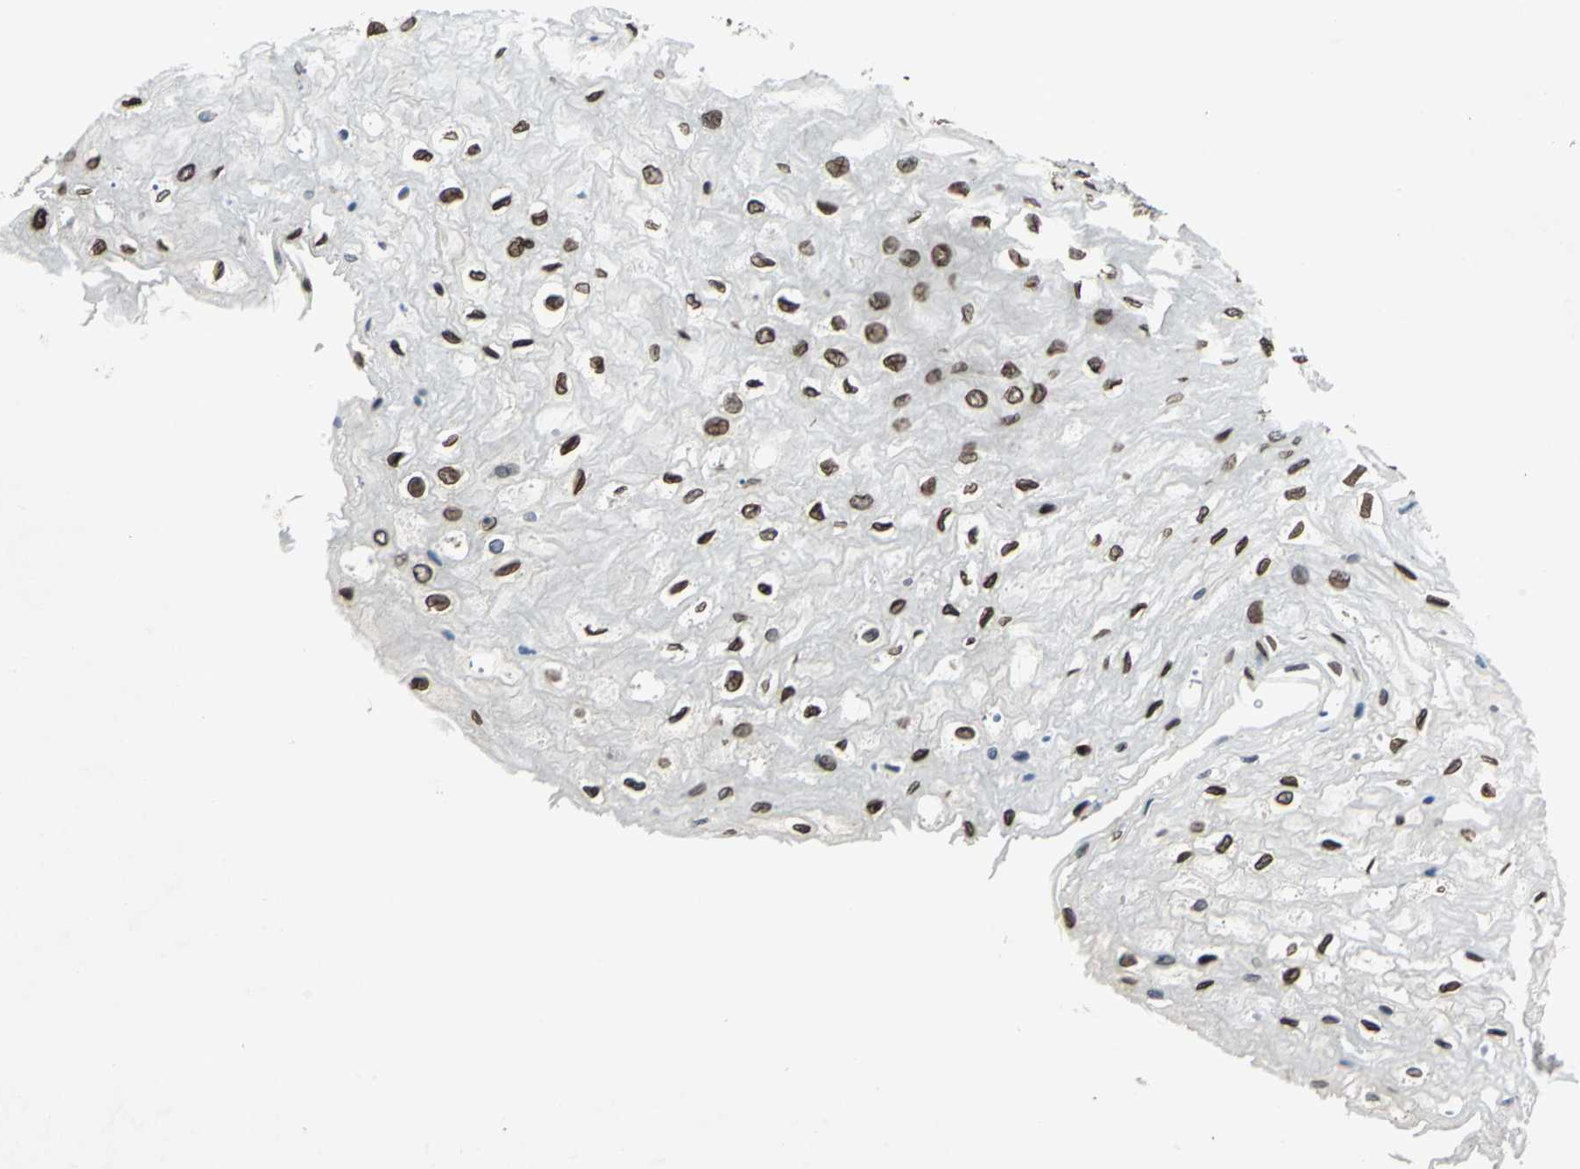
{"staining": {"intensity": "strong", "quantity": ">75%", "location": "nuclear"}, "tissue": "esophagus", "cell_type": "Squamous epithelial cells", "image_type": "normal", "snomed": [{"axis": "morphology", "description": "Normal tissue, NOS"}, {"axis": "topography", "description": "Esophagus"}], "caption": "This photomicrograph demonstrates normal esophagus stained with IHC to label a protein in brown. The nuclear of squamous epithelial cells show strong positivity for the protein. Nuclei are counter-stained blue.", "gene": "ISY1", "patient": {"sex": "female", "age": 72}}